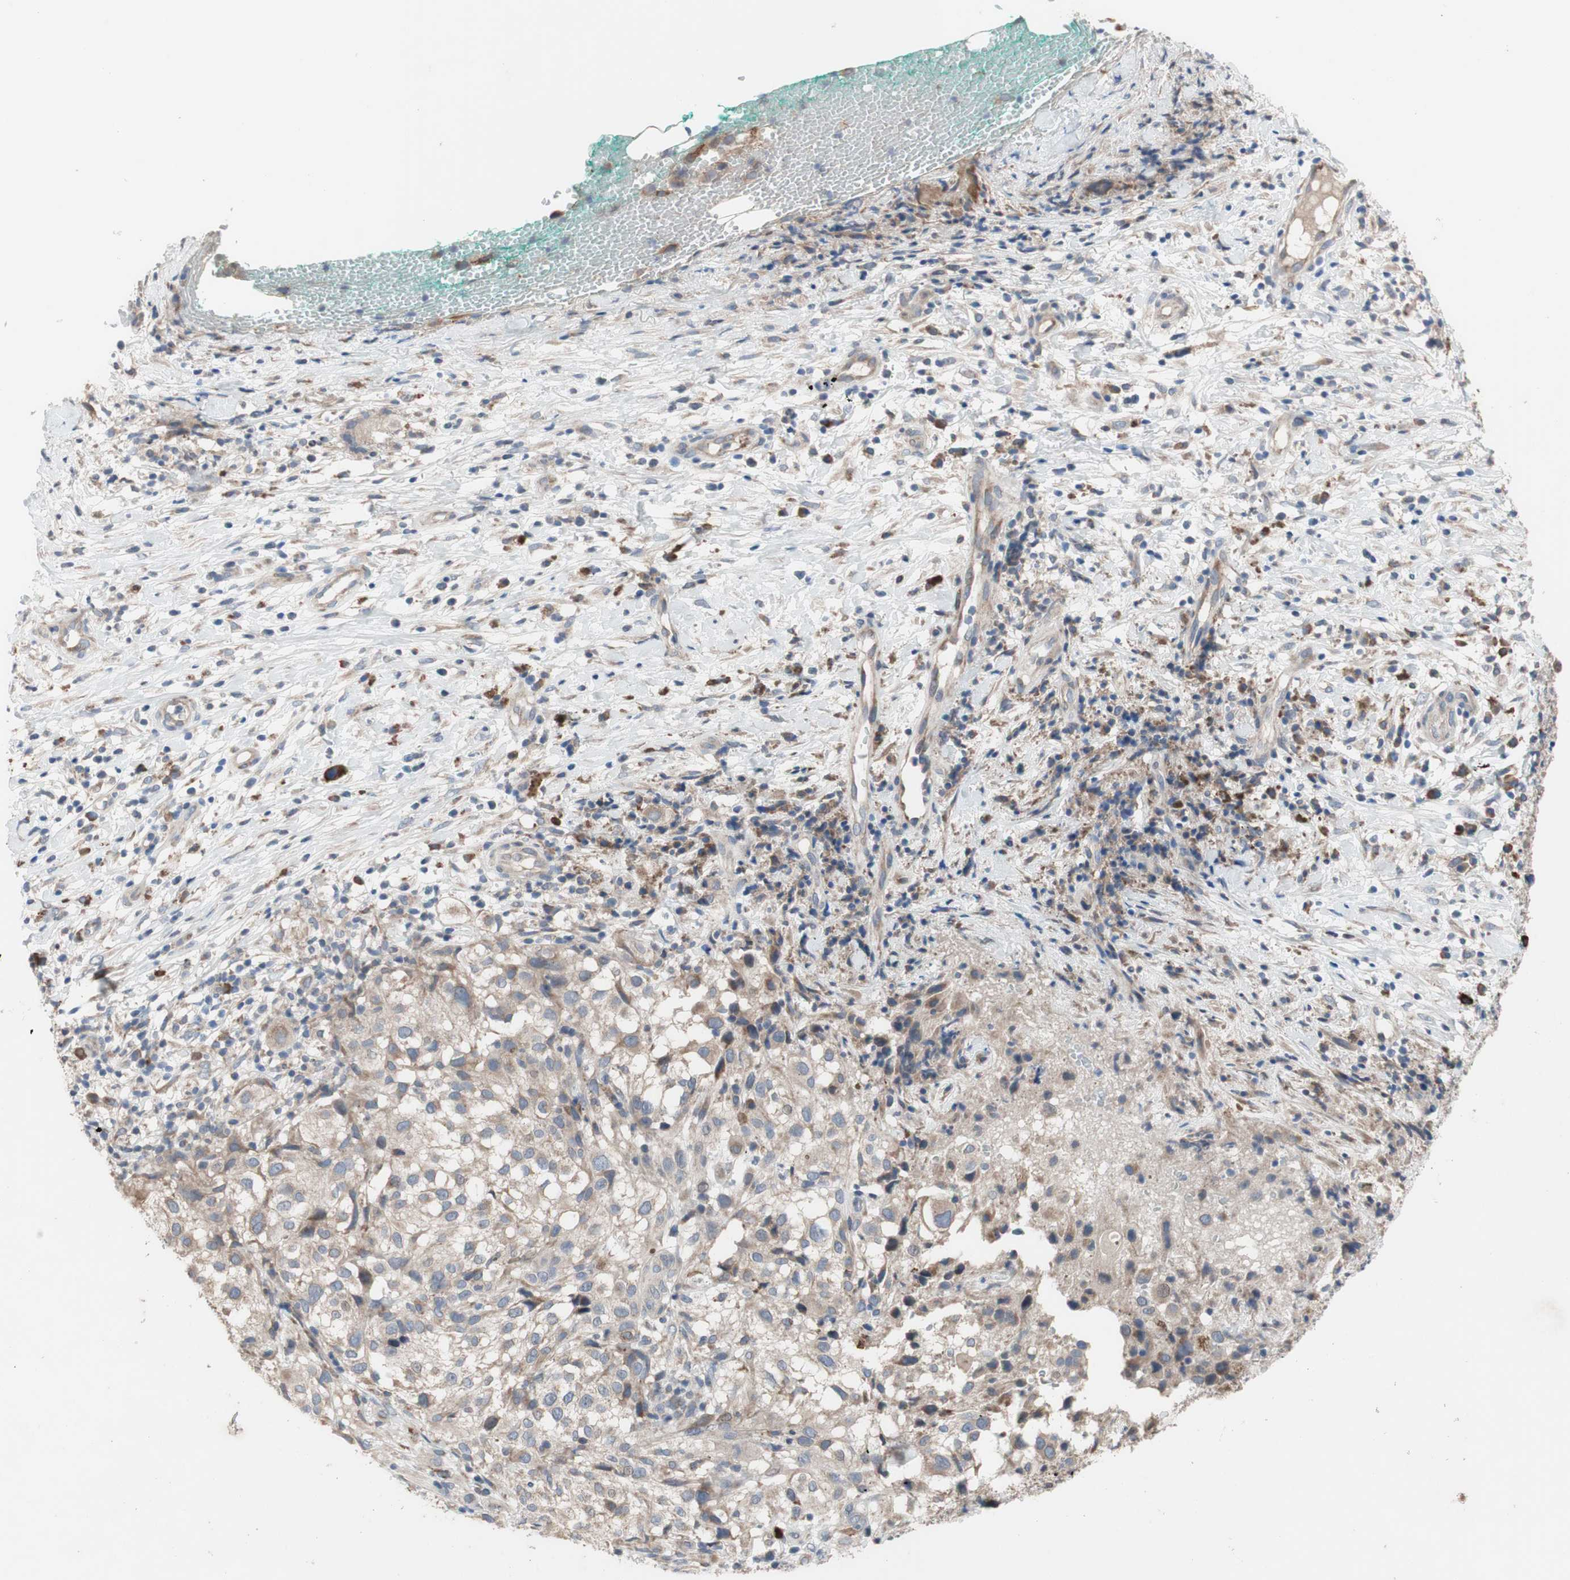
{"staining": {"intensity": "weak", "quantity": ">75%", "location": "cytoplasmic/membranous"}, "tissue": "melanoma", "cell_type": "Tumor cells", "image_type": "cancer", "snomed": [{"axis": "morphology", "description": "Necrosis, NOS"}, {"axis": "morphology", "description": "Malignant melanoma, NOS"}, {"axis": "topography", "description": "Skin"}], "caption": "Weak cytoplasmic/membranous positivity is present in about >75% of tumor cells in melanoma.", "gene": "TTC14", "patient": {"sex": "female", "age": 87}}